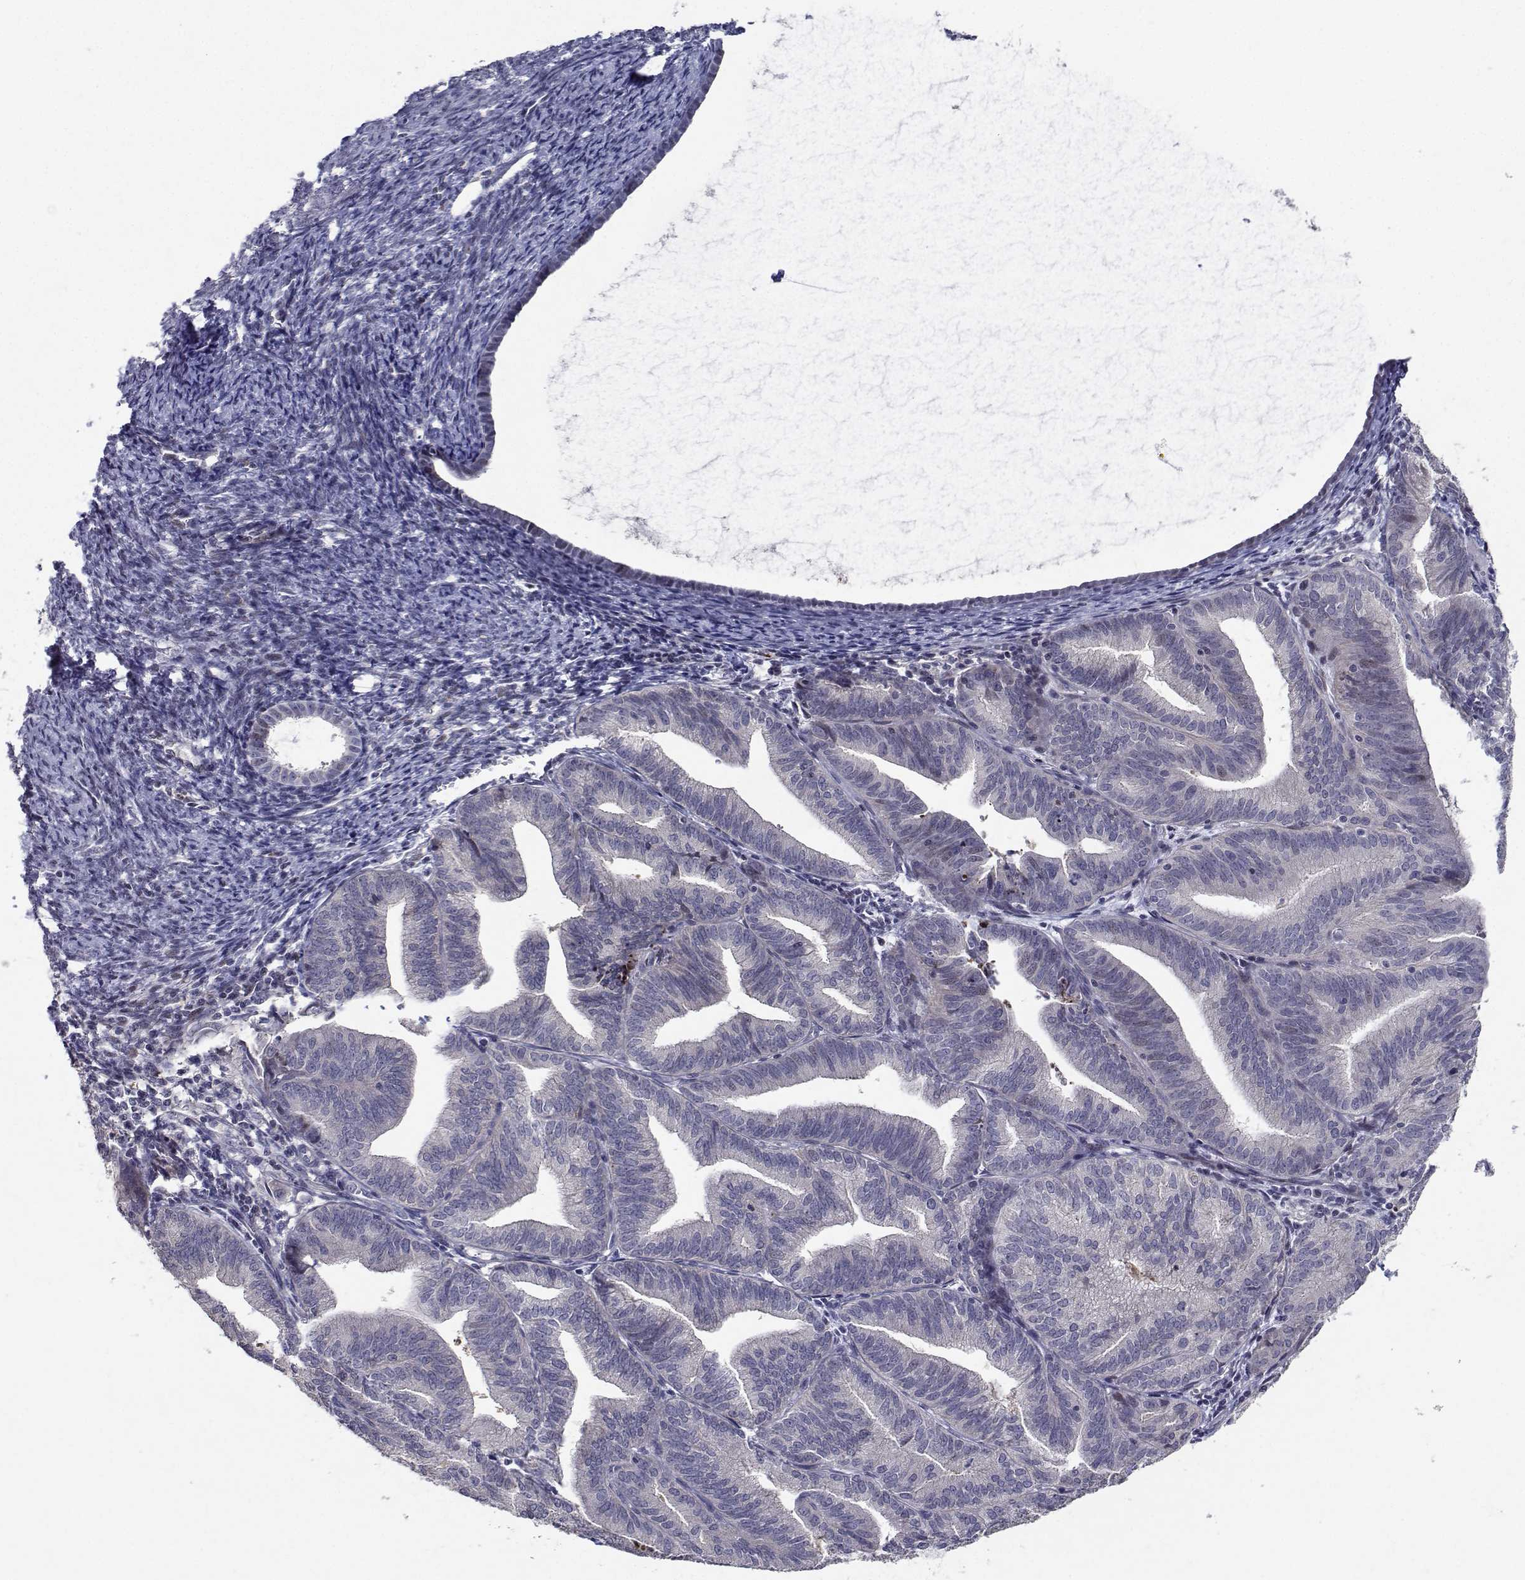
{"staining": {"intensity": "negative", "quantity": "none", "location": "none"}, "tissue": "endometrial cancer", "cell_type": "Tumor cells", "image_type": "cancer", "snomed": [{"axis": "morphology", "description": "Adenocarcinoma, NOS"}, {"axis": "topography", "description": "Endometrium"}], "caption": "This image is of endometrial cancer stained with immunohistochemistry to label a protein in brown with the nuclei are counter-stained blue. There is no positivity in tumor cells.", "gene": "RBPJL", "patient": {"sex": "female", "age": 70}}